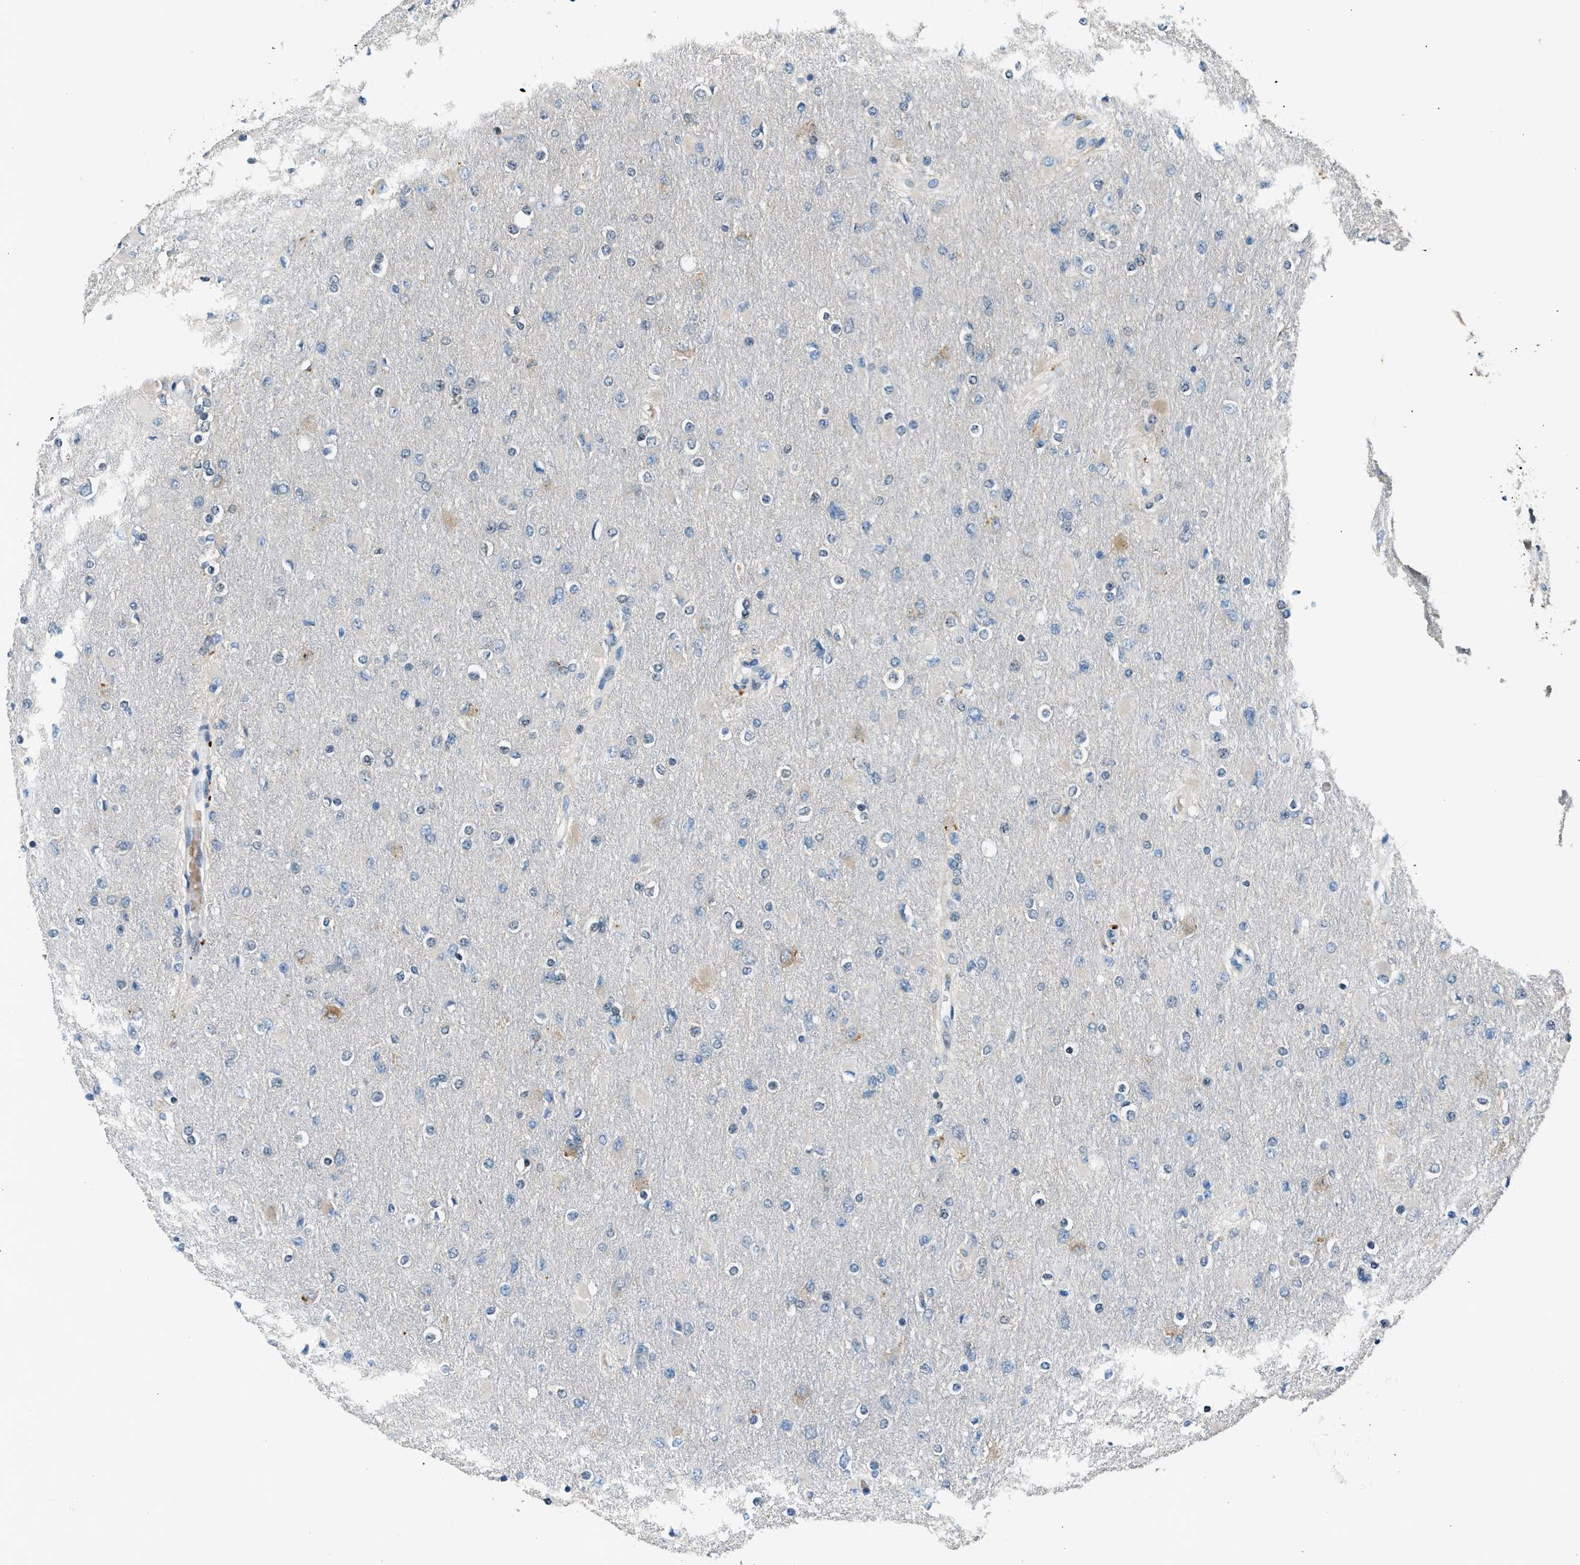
{"staining": {"intensity": "weak", "quantity": "<25%", "location": "cytoplasmic/membranous"}, "tissue": "glioma", "cell_type": "Tumor cells", "image_type": "cancer", "snomed": [{"axis": "morphology", "description": "Glioma, malignant, High grade"}, {"axis": "topography", "description": "Cerebral cortex"}], "caption": "Malignant glioma (high-grade) stained for a protein using immunohistochemistry shows no positivity tumor cells.", "gene": "LMLN", "patient": {"sex": "female", "age": 36}}